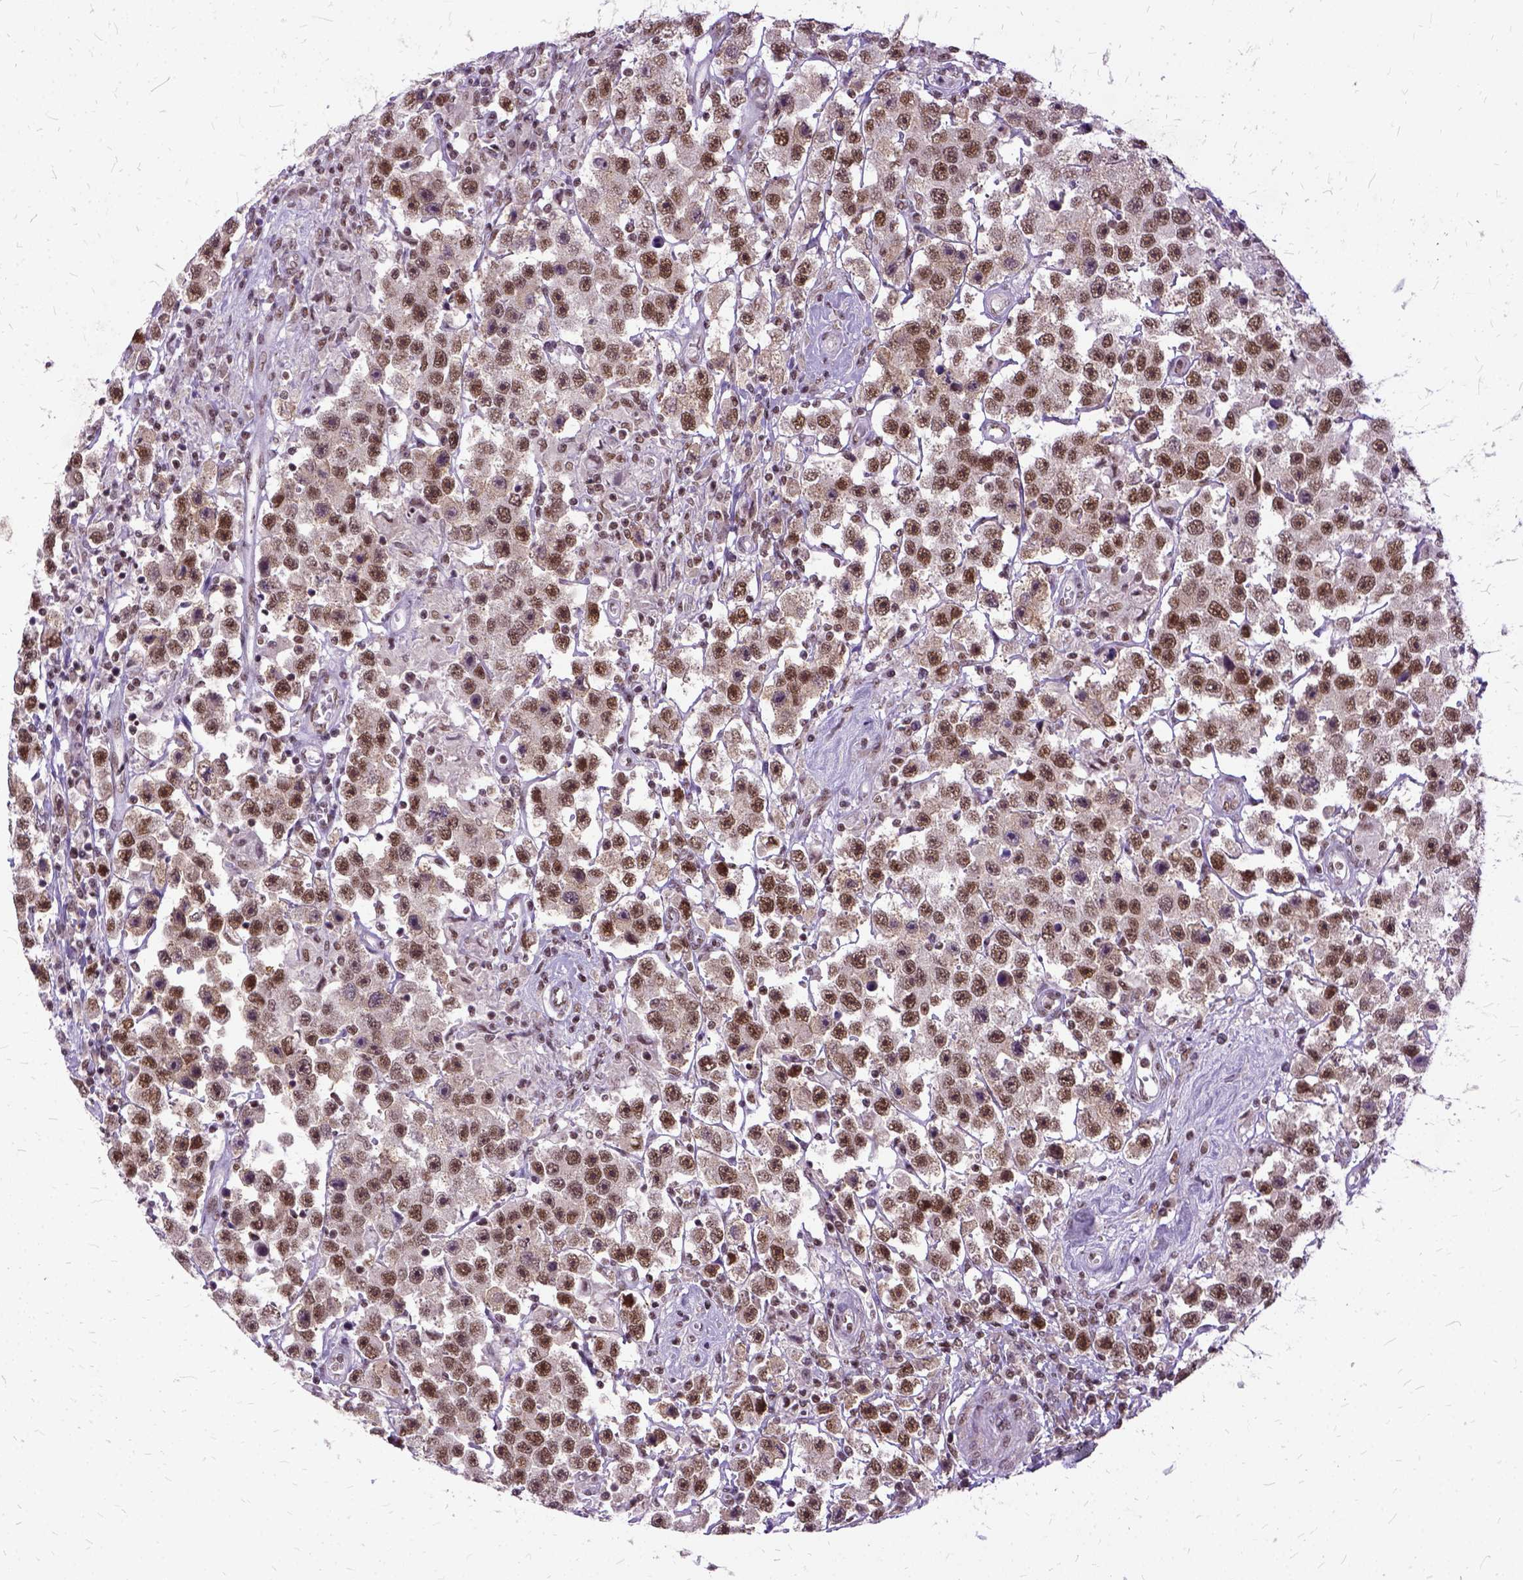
{"staining": {"intensity": "strong", "quantity": "<25%", "location": "nuclear"}, "tissue": "testis cancer", "cell_type": "Tumor cells", "image_type": "cancer", "snomed": [{"axis": "morphology", "description": "Seminoma, NOS"}, {"axis": "topography", "description": "Testis"}], "caption": "Testis cancer (seminoma) stained with a protein marker shows strong staining in tumor cells.", "gene": "SETD1A", "patient": {"sex": "male", "age": 45}}